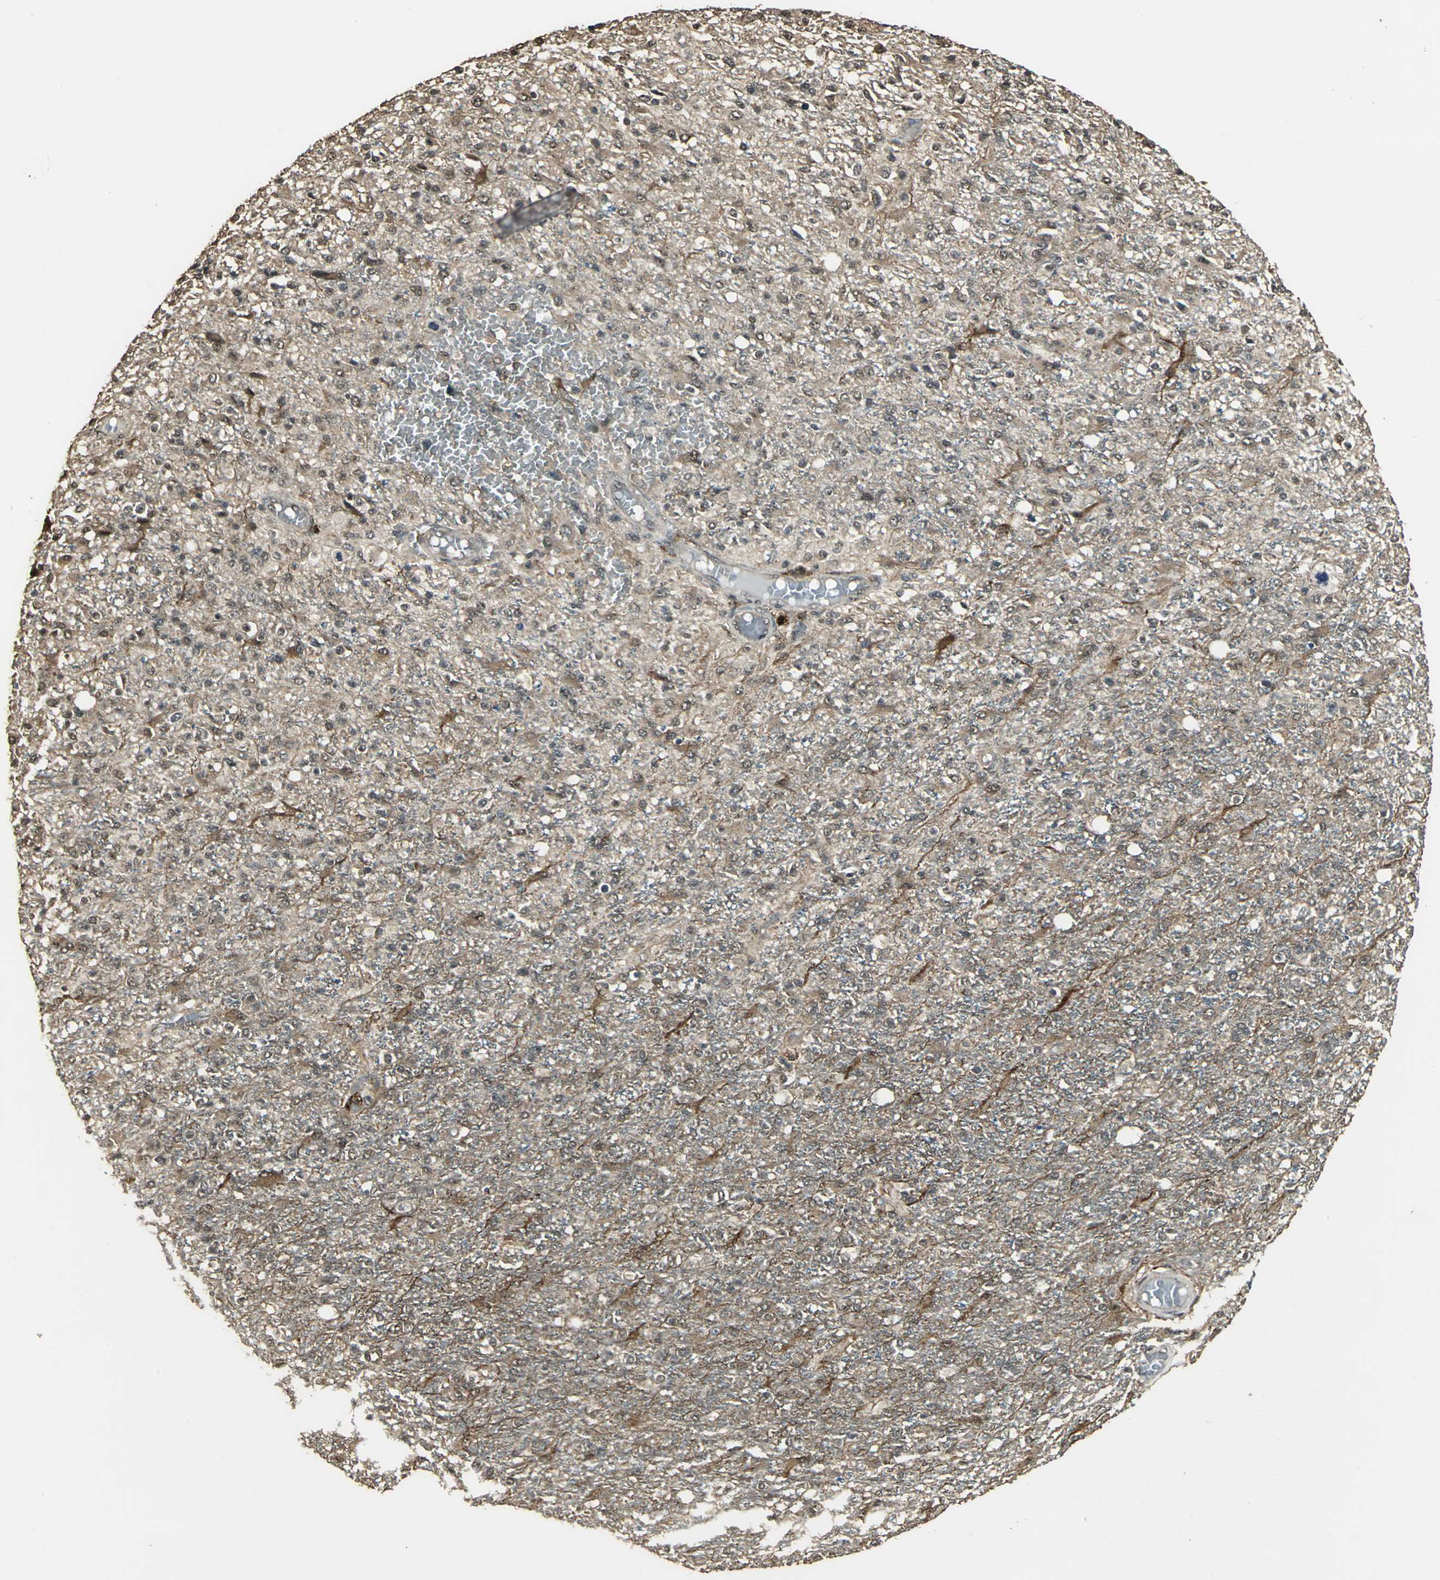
{"staining": {"intensity": "moderate", "quantity": "25%-75%", "location": "cytoplasmic/membranous"}, "tissue": "glioma", "cell_type": "Tumor cells", "image_type": "cancer", "snomed": [{"axis": "morphology", "description": "Glioma, malignant, High grade"}, {"axis": "topography", "description": "Cerebral cortex"}], "caption": "Tumor cells reveal medium levels of moderate cytoplasmic/membranous positivity in about 25%-75% of cells in malignant high-grade glioma.", "gene": "UCHL5", "patient": {"sex": "male", "age": 76}}